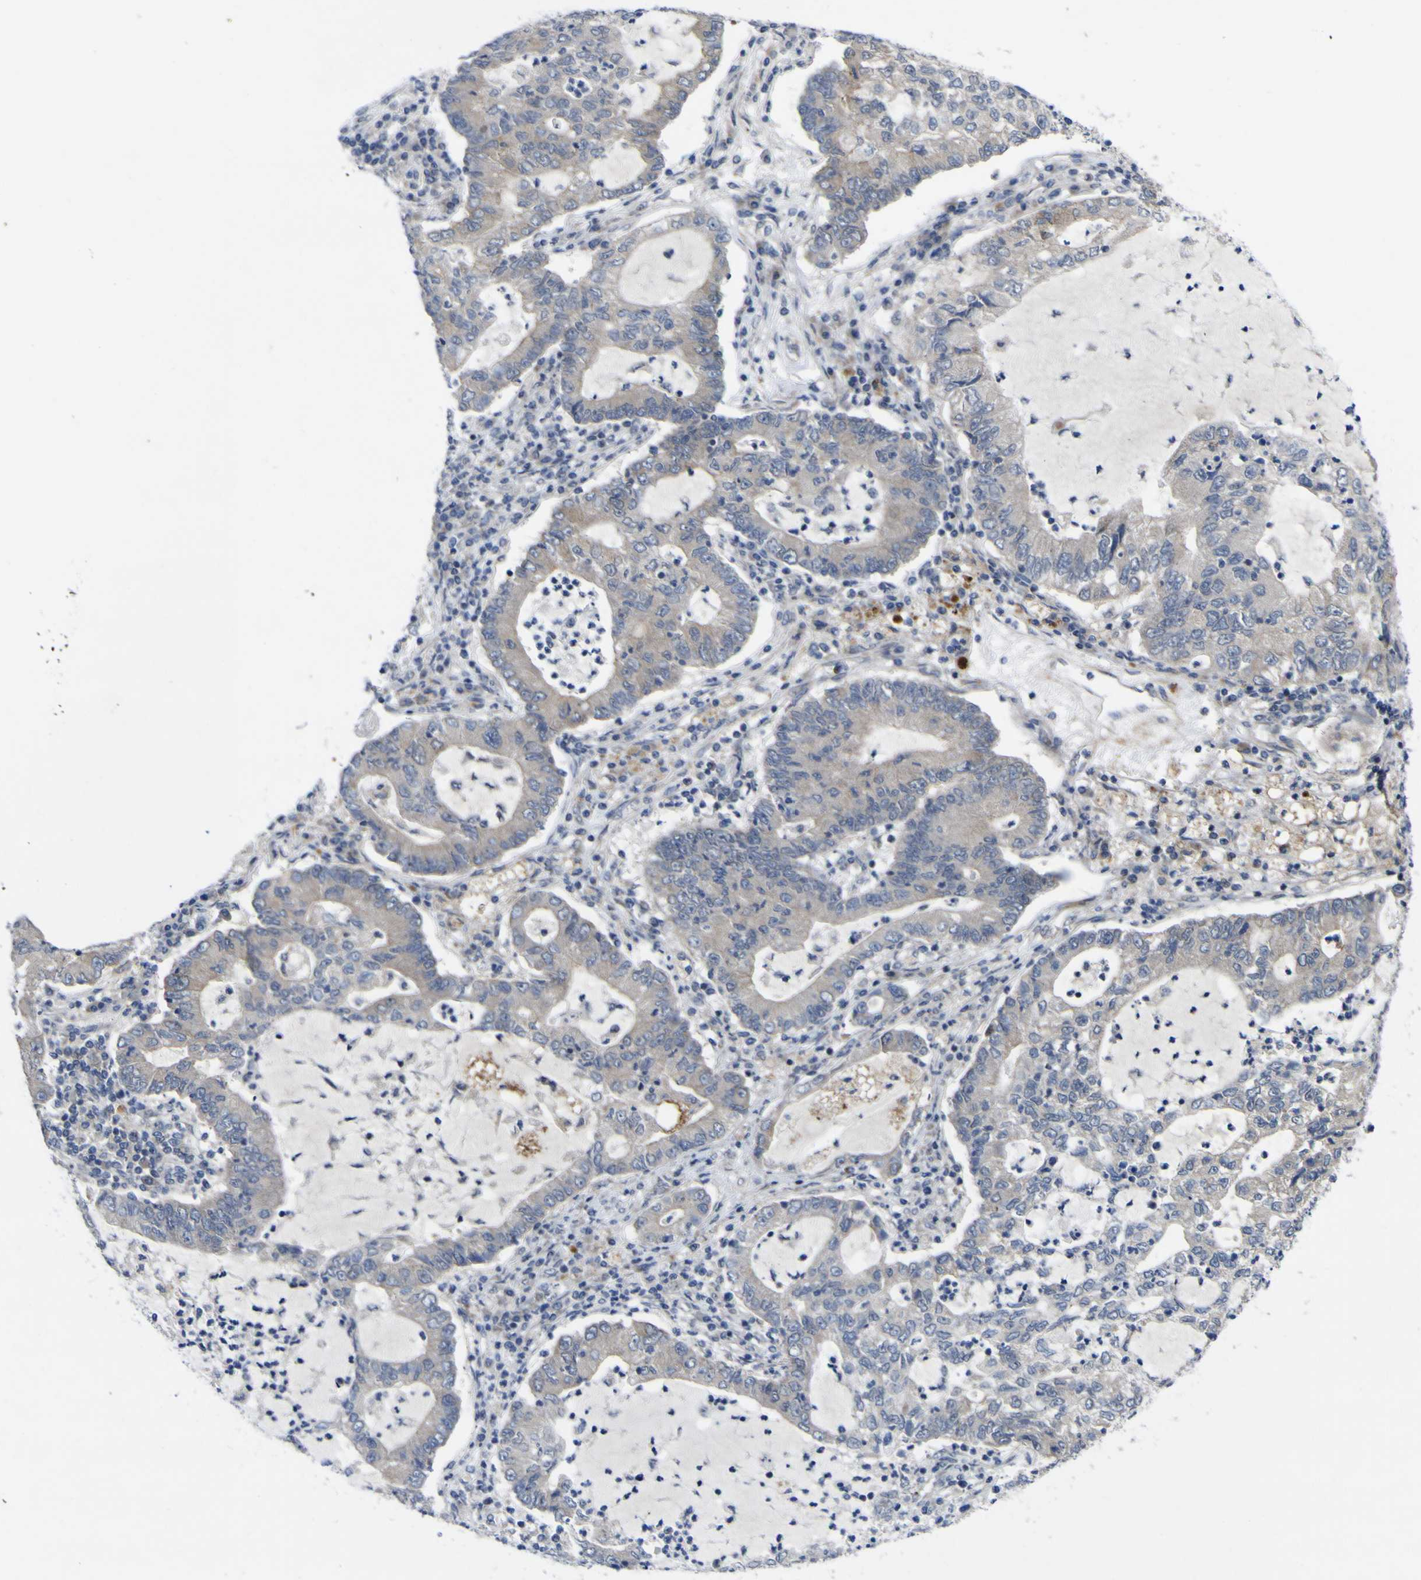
{"staining": {"intensity": "weak", "quantity": ">75%", "location": "cytoplasmic/membranous"}, "tissue": "lung cancer", "cell_type": "Tumor cells", "image_type": "cancer", "snomed": [{"axis": "morphology", "description": "Adenocarcinoma, NOS"}, {"axis": "topography", "description": "Lung"}], "caption": "Lung adenocarcinoma was stained to show a protein in brown. There is low levels of weak cytoplasmic/membranous positivity in about >75% of tumor cells.", "gene": "NAV1", "patient": {"sex": "female", "age": 51}}